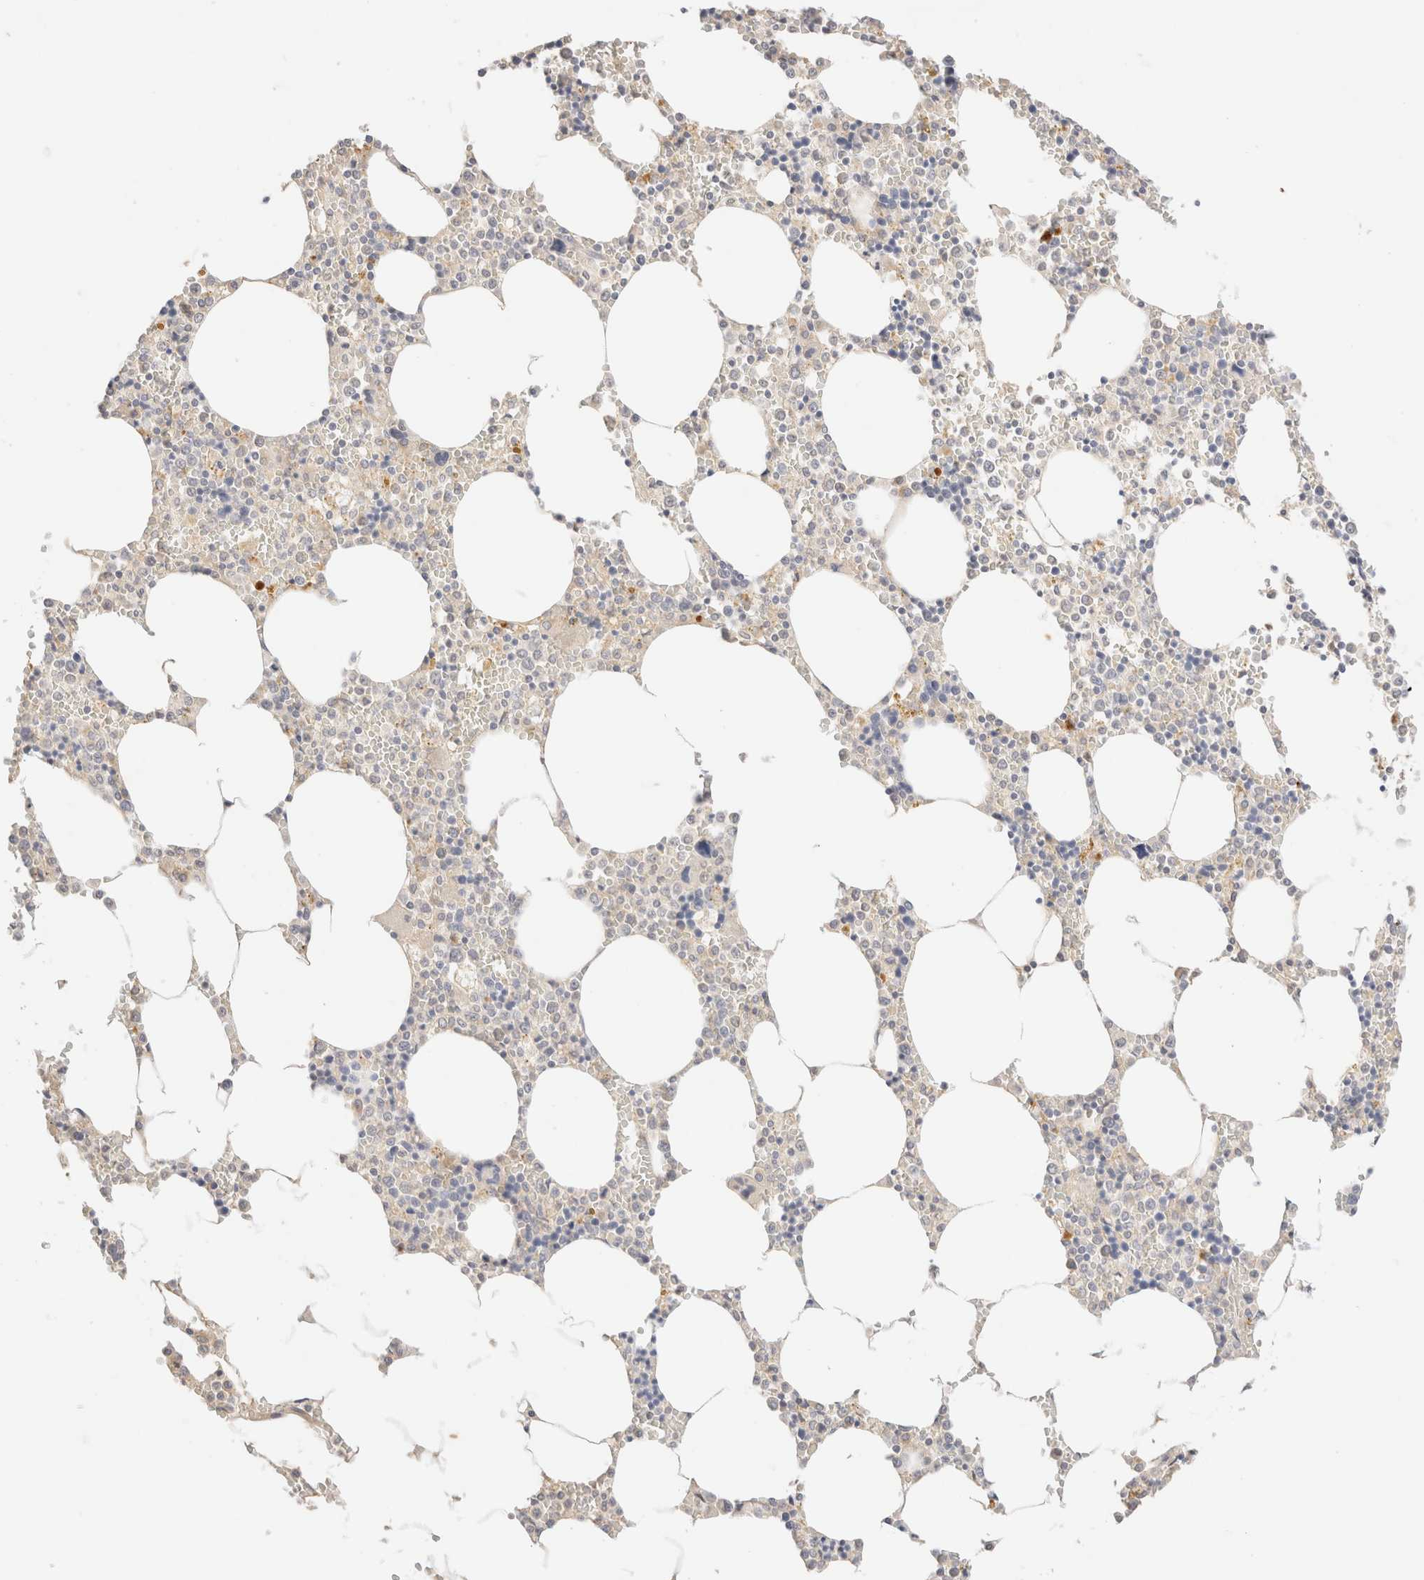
{"staining": {"intensity": "negative", "quantity": "none", "location": "none"}, "tissue": "bone marrow", "cell_type": "Hematopoietic cells", "image_type": "normal", "snomed": [{"axis": "morphology", "description": "Normal tissue, NOS"}, {"axis": "topography", "description": "Bone marrow"}], "caption": "The micrograph exhibits no staining of hematopoietic cells in normal bone marrow. (DAB immunohistochemistry (IHC) with hematoxylin counter stain).", "gene": "SNTB1", "patient": {"sex": "male", "age": 70}}